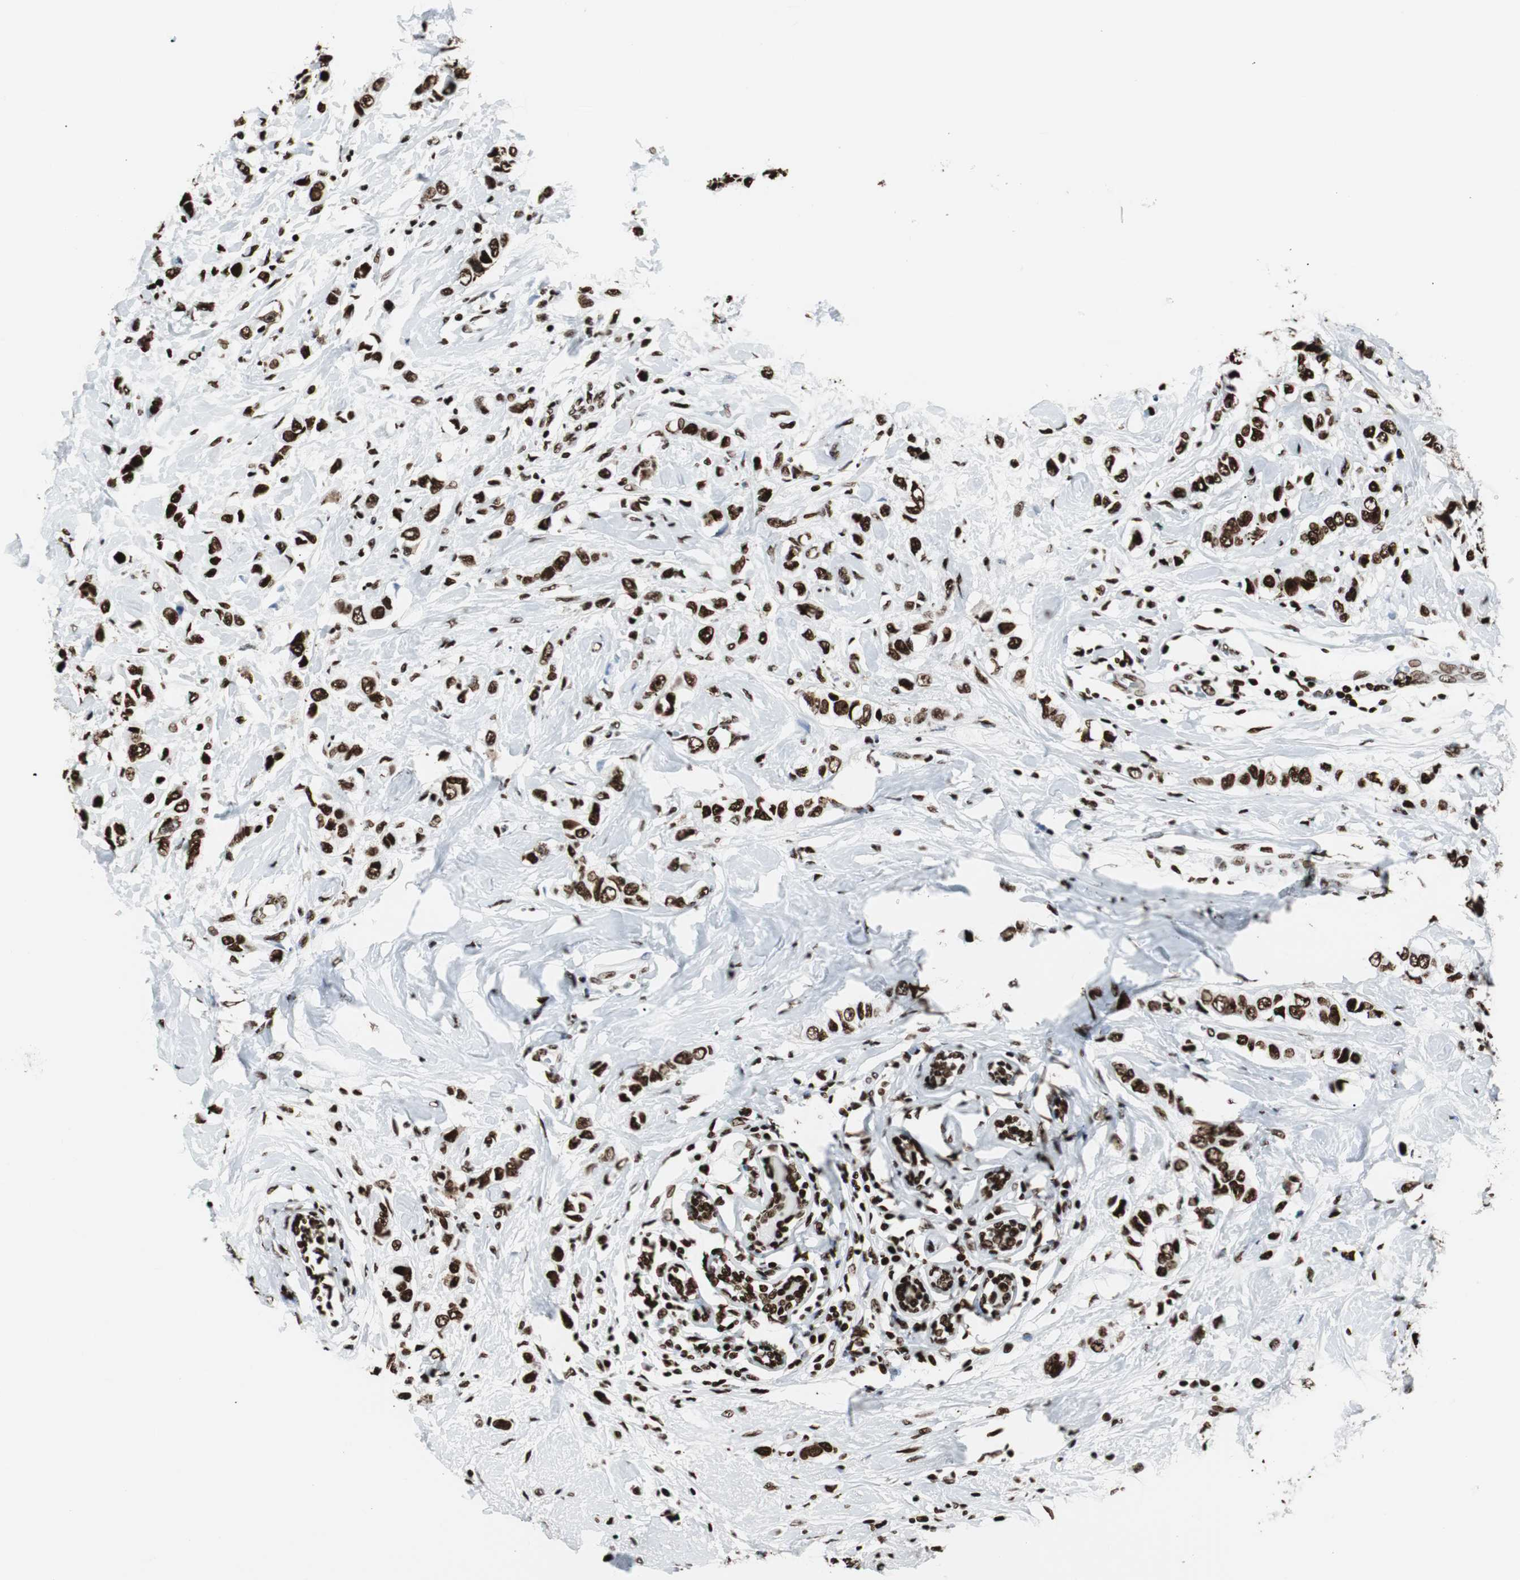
{"staining": {"intensity": "strong", "quantity": ">75%", "location": "nuclear"}, "tissue": "breast cancer", "cell_type": "Tumor cells", "image_type": "cancer", "snomed": [{"axis": "morphology", "description": "Duct carcinoma"}, {"axis": "topography", "description": "Breast"}], "caption": "A photomicrograph of breast cancer (intraductal carcinoma) stained for a protein shows strong nuclear brown staining in tumor cells.", "gene": "NCL", "patient": {"sex": "female", "age": 50}}